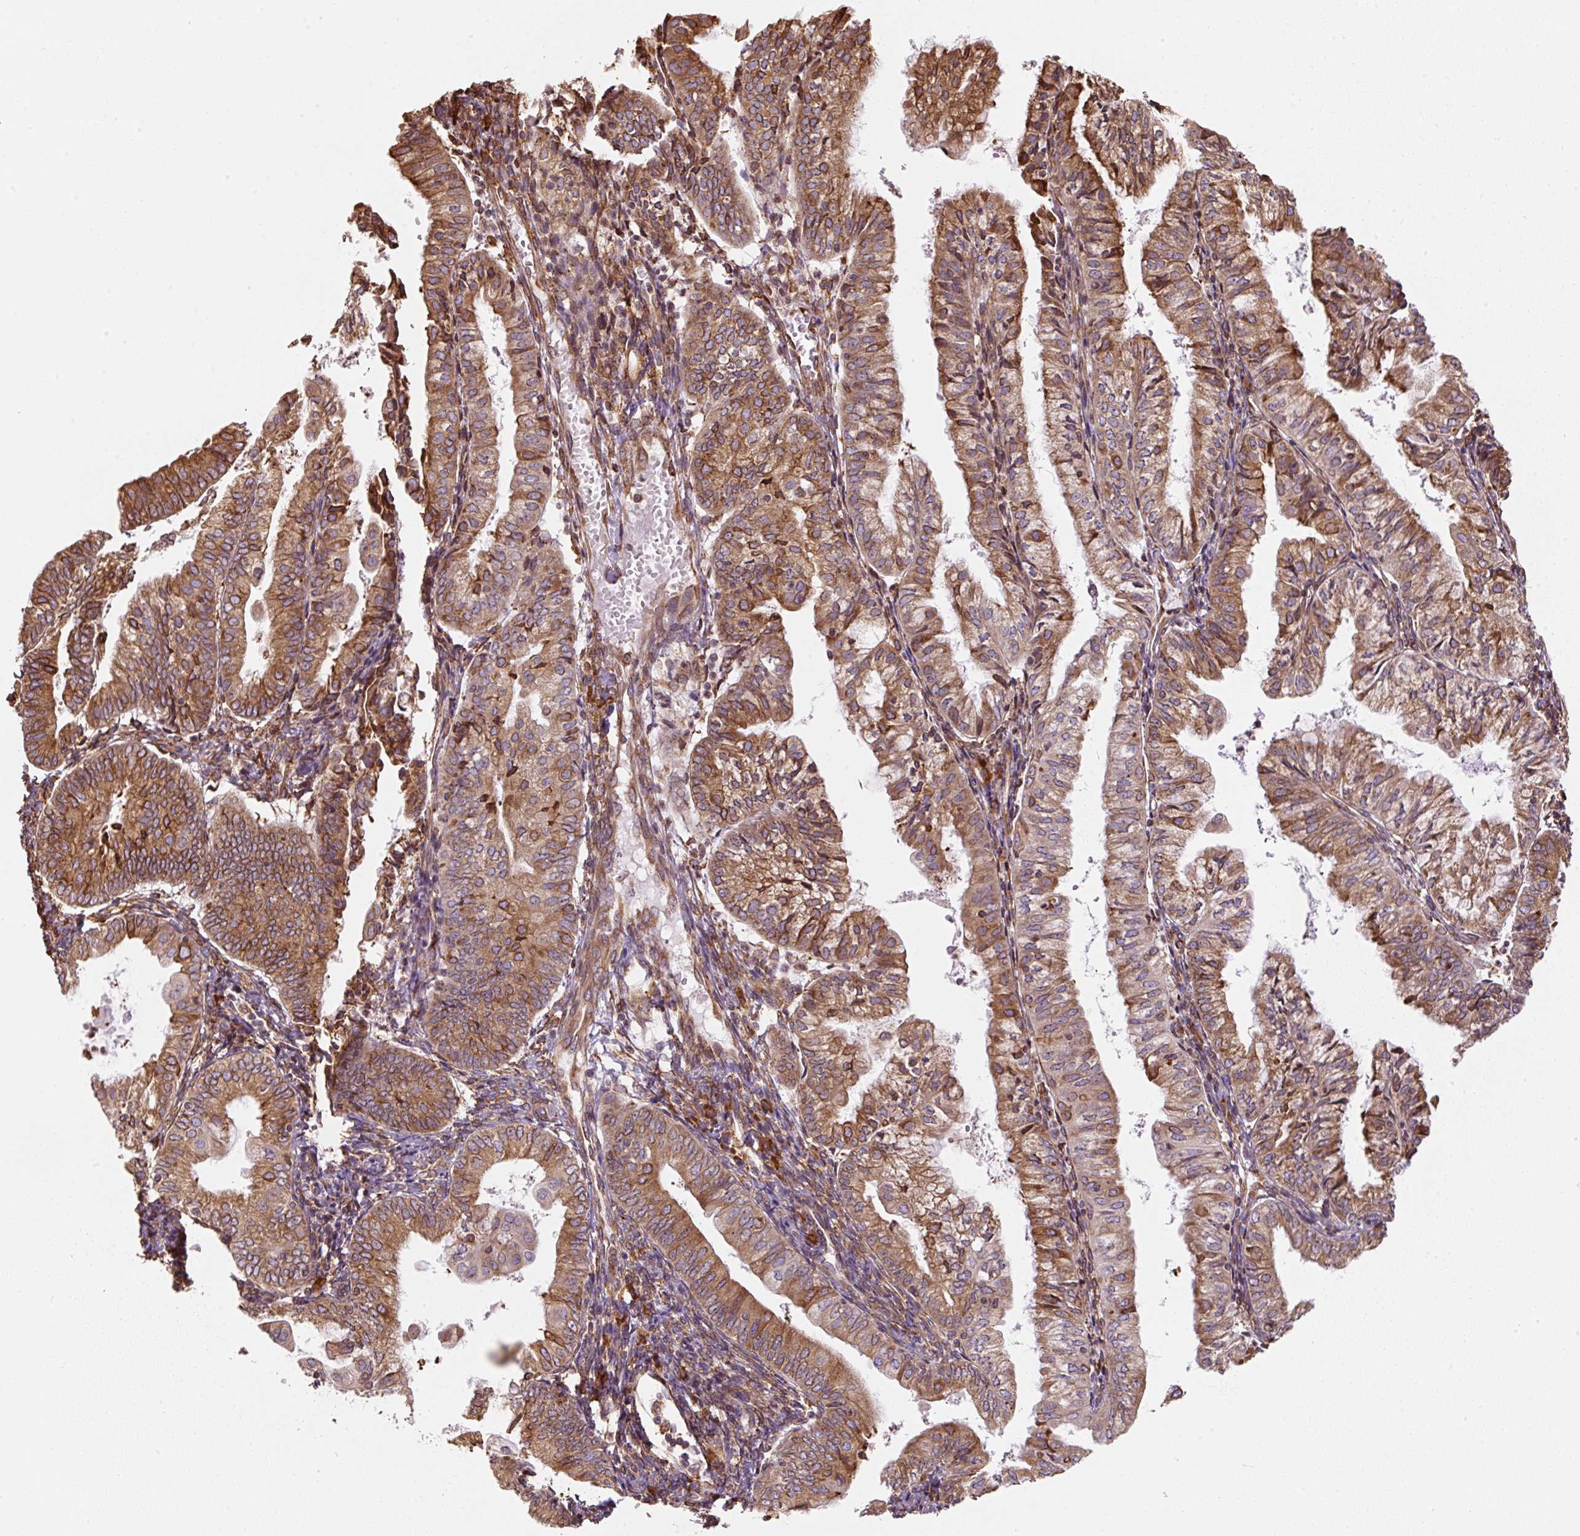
{"staining": {"intensity": "moderate", "quantity": ">75%", "location": "cytoplasmic/membranous"}, "tissue": "endometrial cancer", "cell_type": "Tumor cells", "image_type": "cancer", "snomed": [{"axis": "morphology", "description": "Adenocarcinoma, NOS"}, {"axis": "topography", "description": "Endometrium"}], "caption": "Endometrial adenocarcinoma stained with immunohistochemistry shows moderate cytoplasmic/membranous expression in about >75% of tumor cells.", "gene": "PRKCSH", "patient": {"sex": "female", "age": 55}}